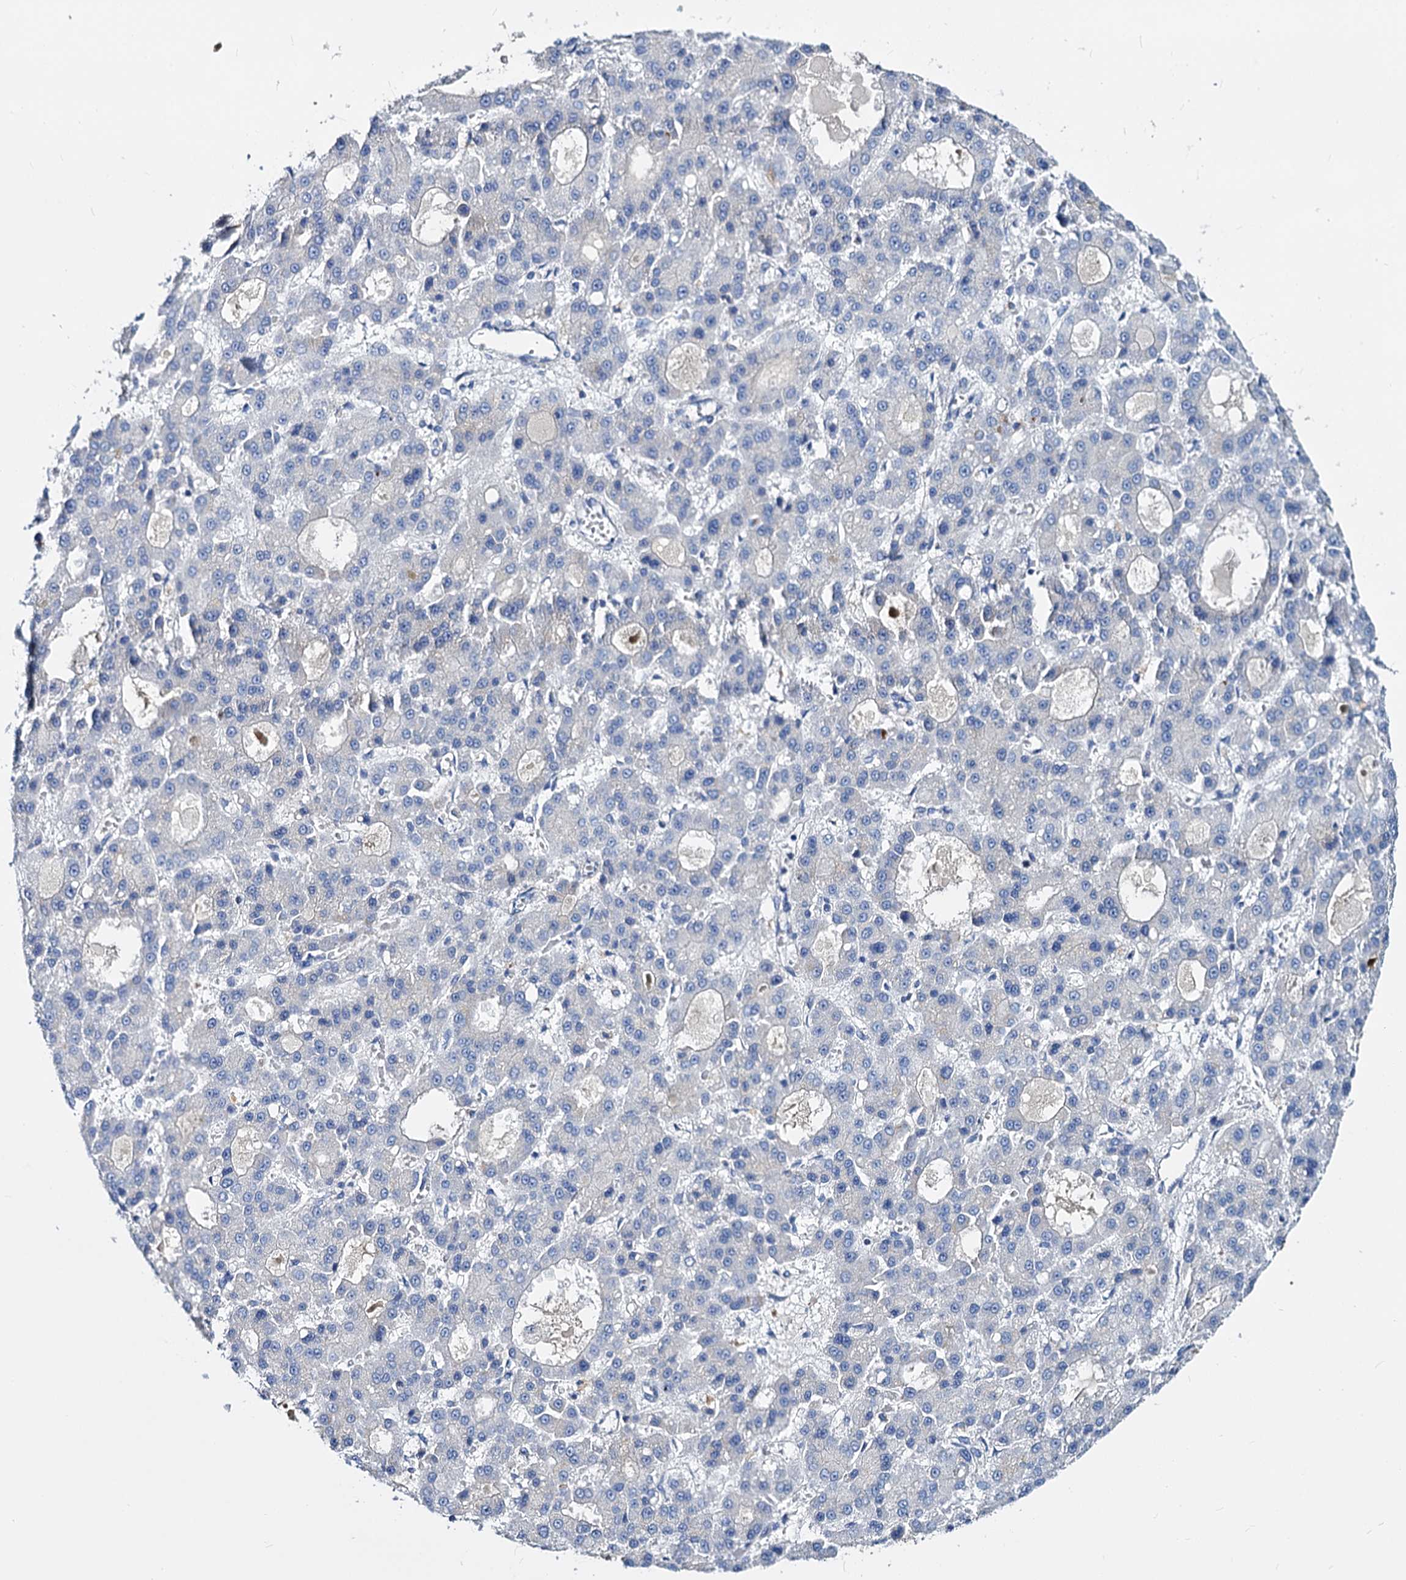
{"staining": {"intensity": "negative", "quantity": "none", "location": "none"}, "tissue": "liver cancer", "cell_type": "Tumor cells", "image_type": "cancer", "snomed": [{"axis": "morphology", "description": "Carcinoma, Hepatocellular, NOS"}, {"axis": "topography", "description": "Liver"}], "caption": "Liver cancer (hepatocellular carcinoma) stained for a protein using IHC reveals no staining tumor cells.", "gene": "DYDC2", "patient": {"sex": "male", "age": 70}}